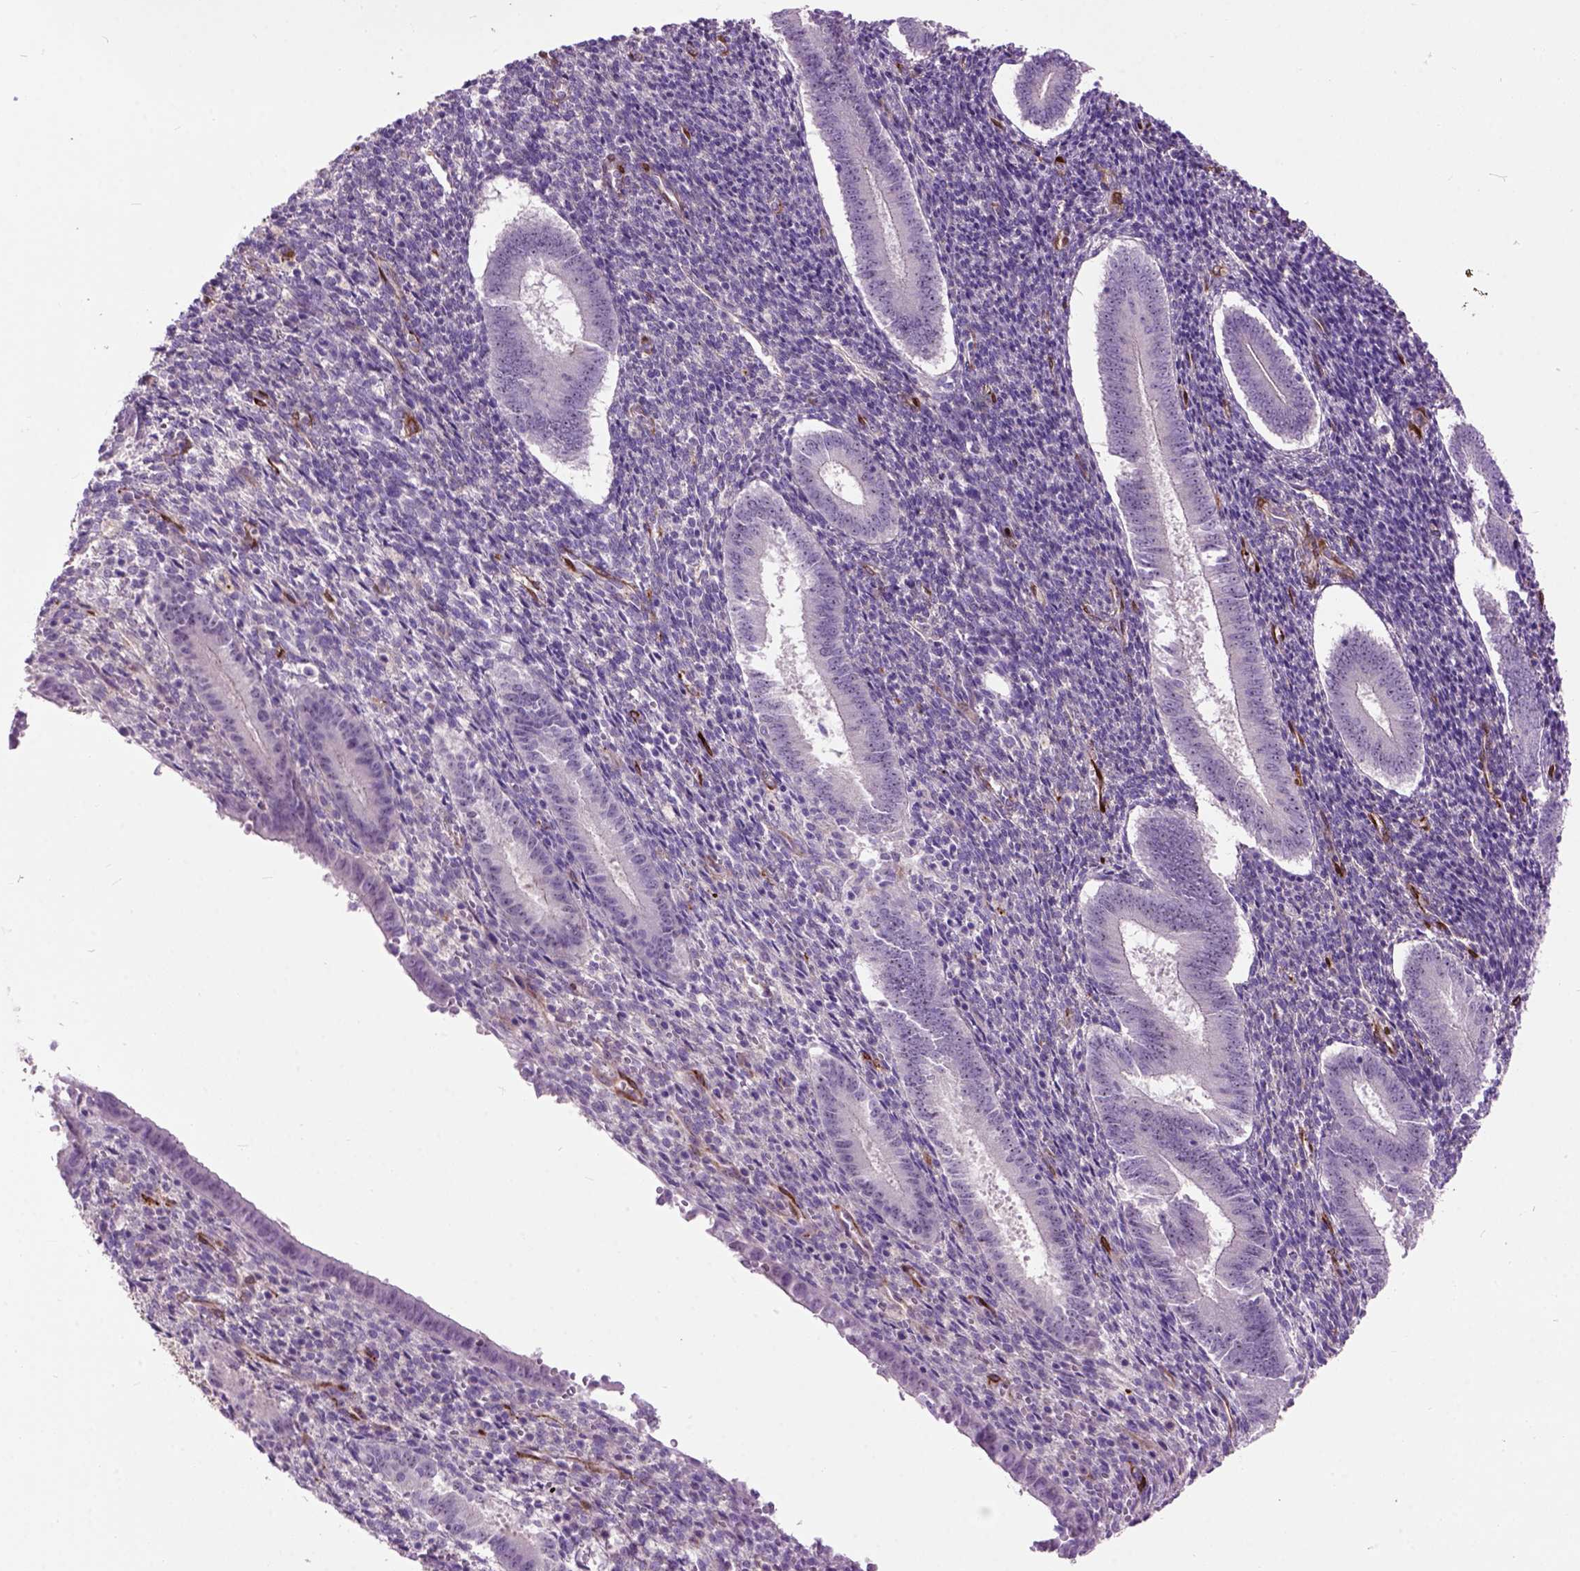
{"staining": {"intensity": "moderate", "quantity": "<25%", "location": "cytoplasmic/membranous"}, "tissue": "endometrium", "cell_type": "Cells in endometrial stroma", "image_type": "normal", "snomed": [{"axis": "morphology", "description": "Normal tissue, NOS"}, {"axis": "topography", "description": "Endometrium"}], "caption": "Immunohistochemical staining of normal endometrium displays moderate cytoplasmic/membranous protein staining in approximately <25% of cells in endometrial stroma.", "gene": "MAPT", "patient": {"sex": "female", "age": 25}}